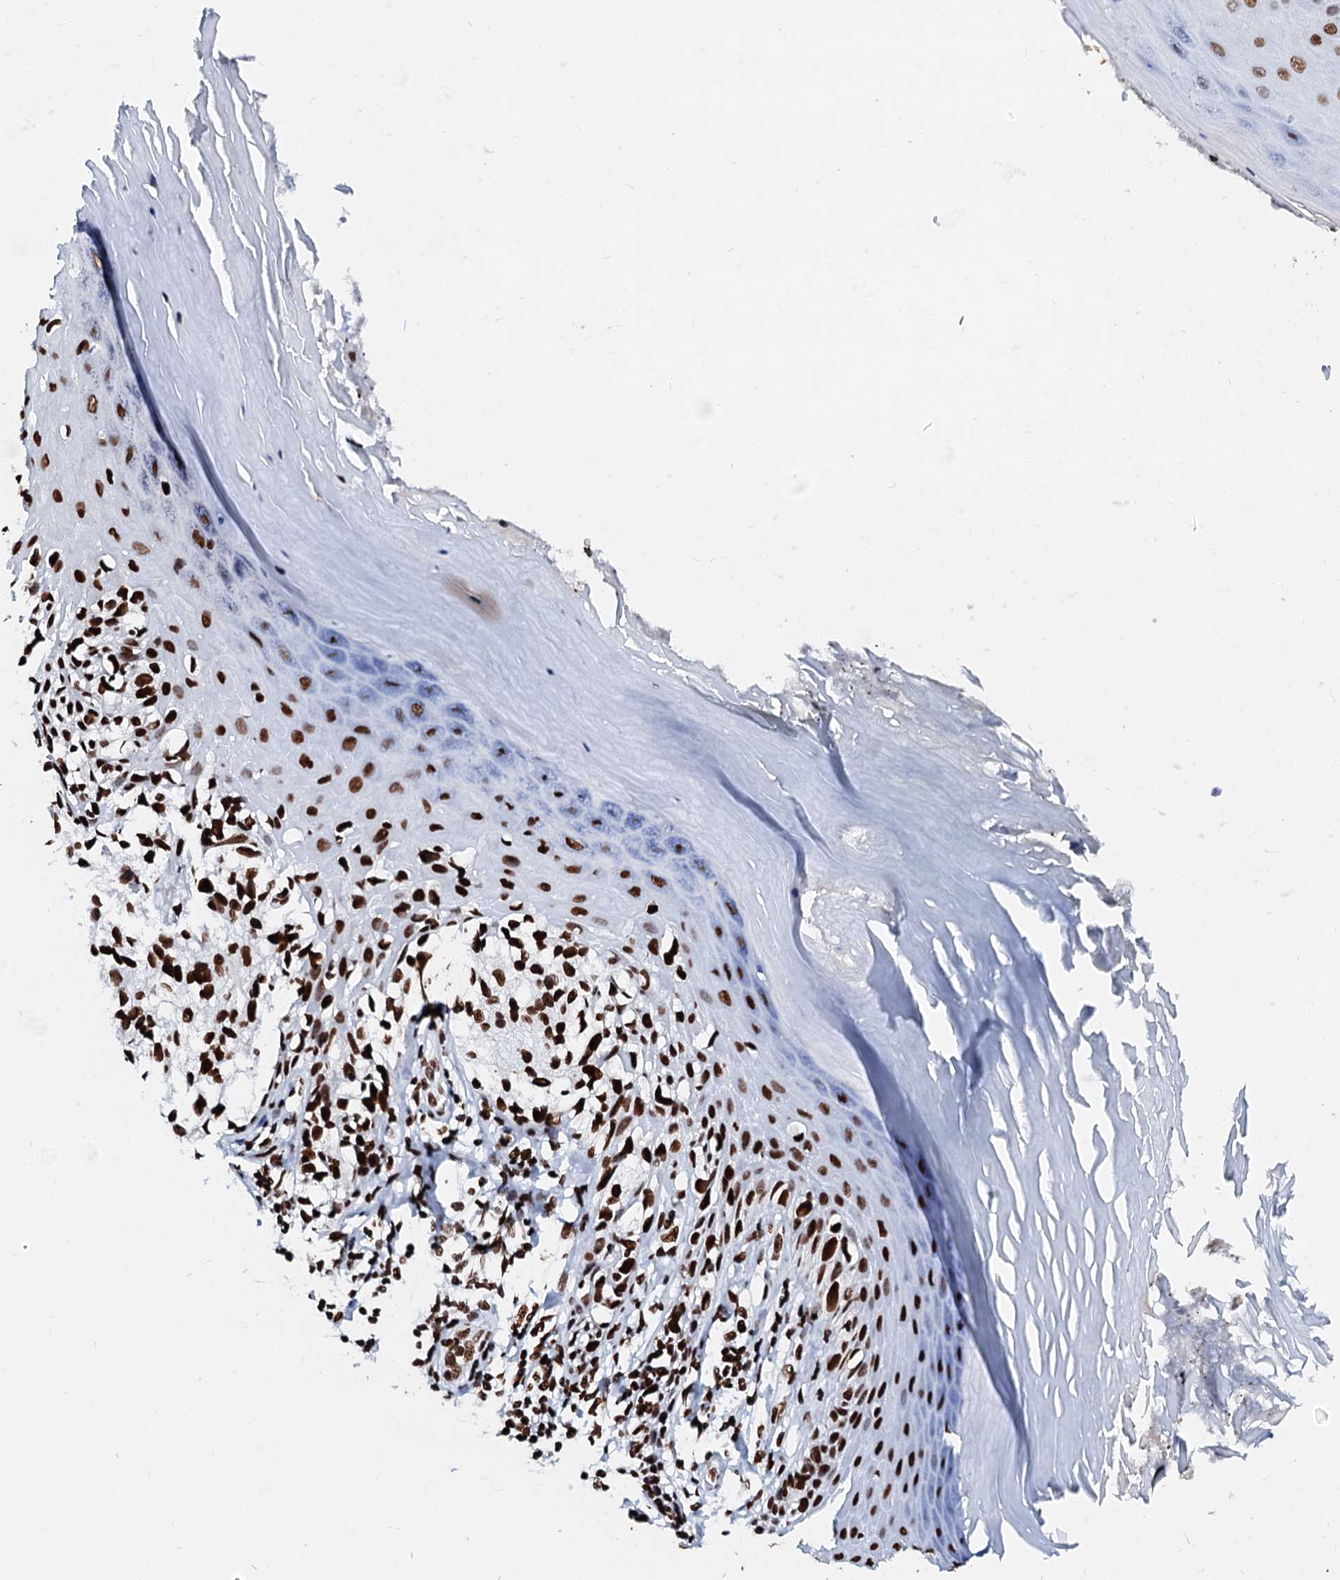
{"staining": {"intensity": "strong", "quantity": ">75%", "location": "nuclear"}, "tissue": "melanoma", "cell_type": "Tumor cells", "image_type": "cancer", "snomed": [{"axis": "morphology", "description": "Malignant melanoma, NOS"}, {"axis": "topography", "description": "Skin"}], "caption": "High-power microscopy captured an IHC histopathology image of malignant melanoma, revealing strong nuclear staining in about >75% of tumor cells.", "gene": "RALY", "patient": {"sex": "female", "age": 73}}